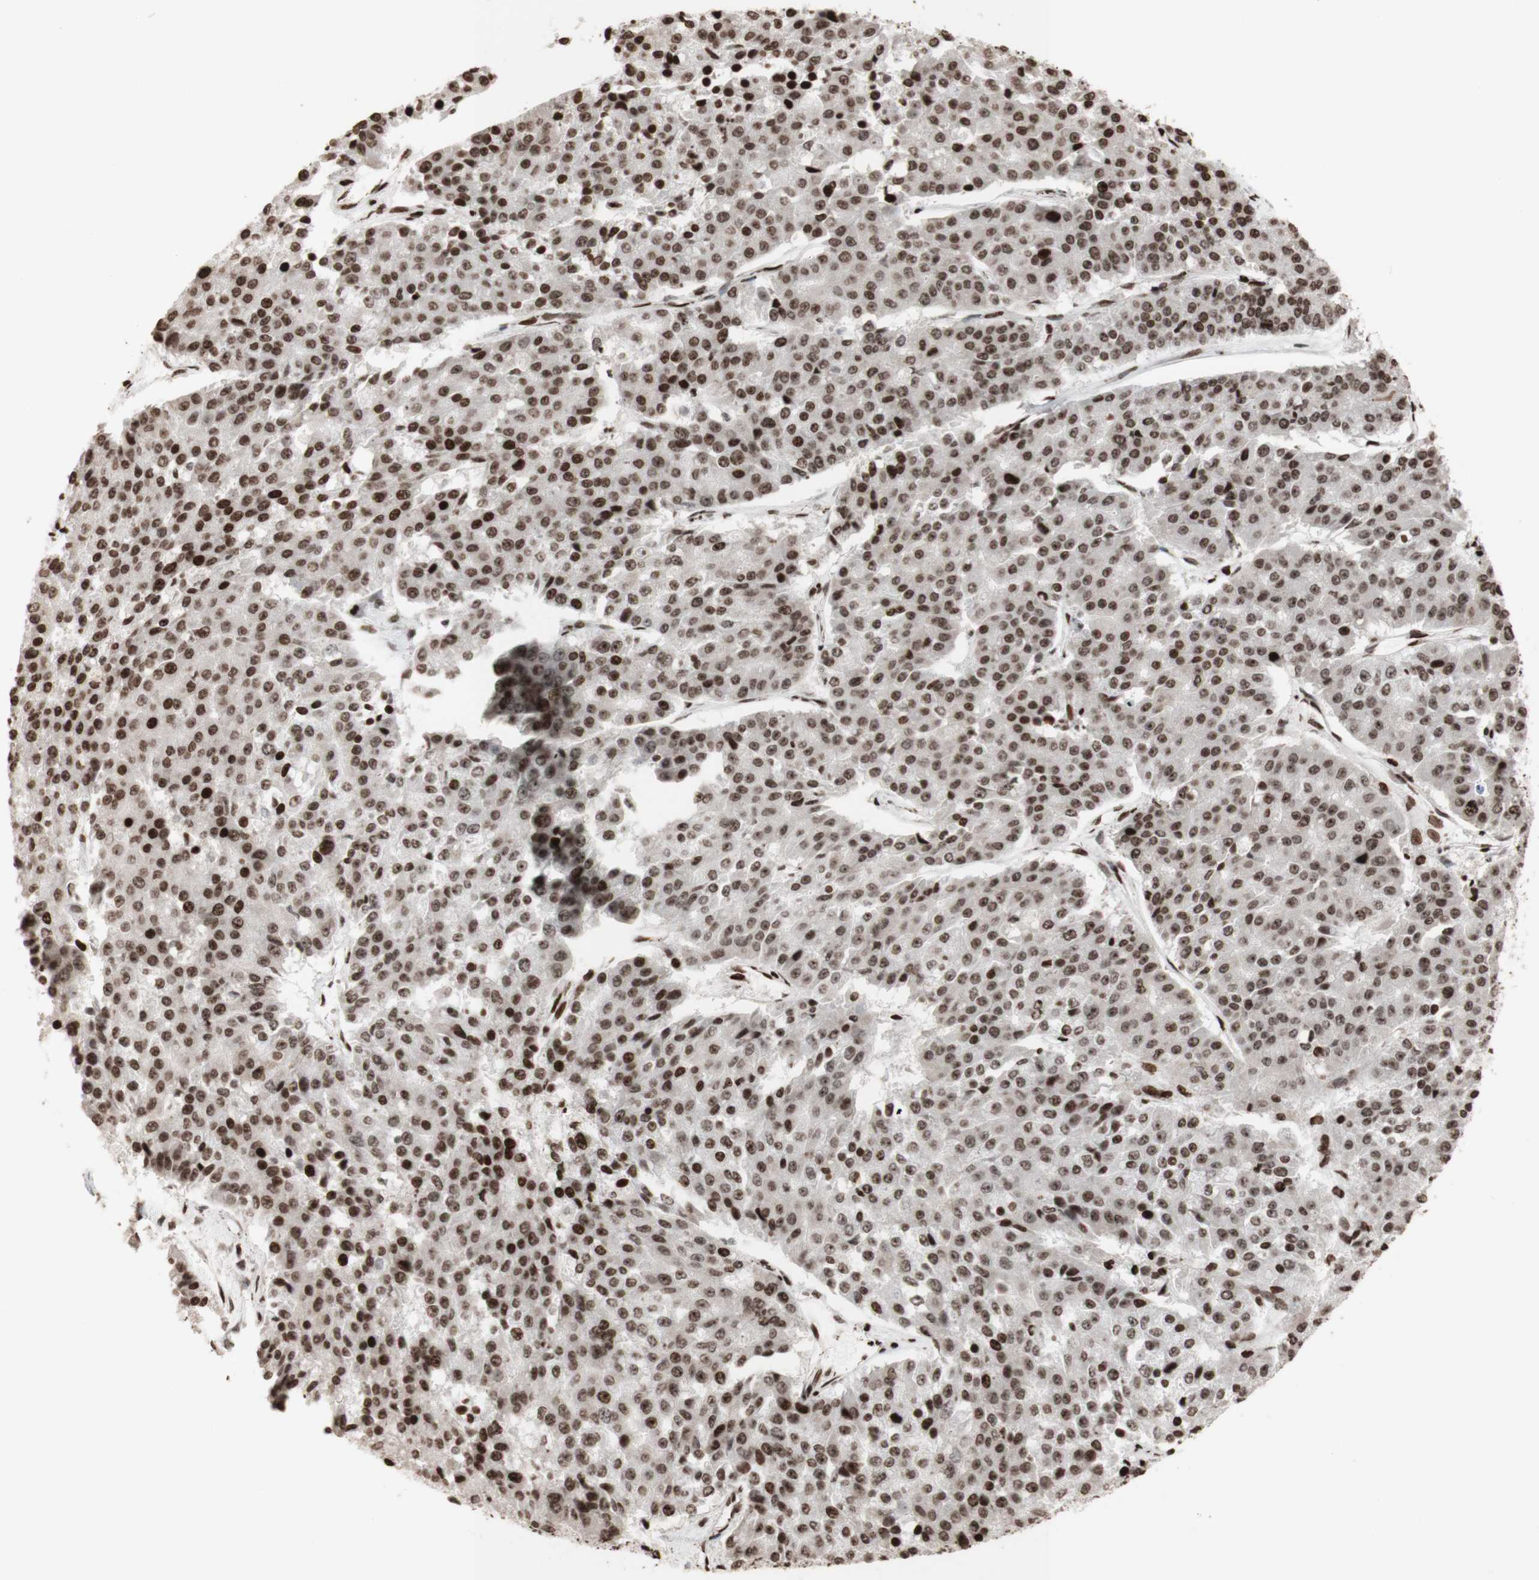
{"staining": {"intensity": "strong", "quantity": "25%-75%", "location": "nuclear"}, "tissue": "pancreatic cancer", "cell_type": "Tumor cells", "image_type": "cancer", "snomed": [{"axis": "morphology", "description": "Adenocarcinoma, NOS"}, {"axis": "topography", "description": "Pancreas"}], "caption": "Tumor cells exhibit strong nuclear positivity in about 25%-75% of cells in adenocarcinoma (pancreatic).", "gene": "NCAPD2", "patient": {"sex": "male", "age": 50}}